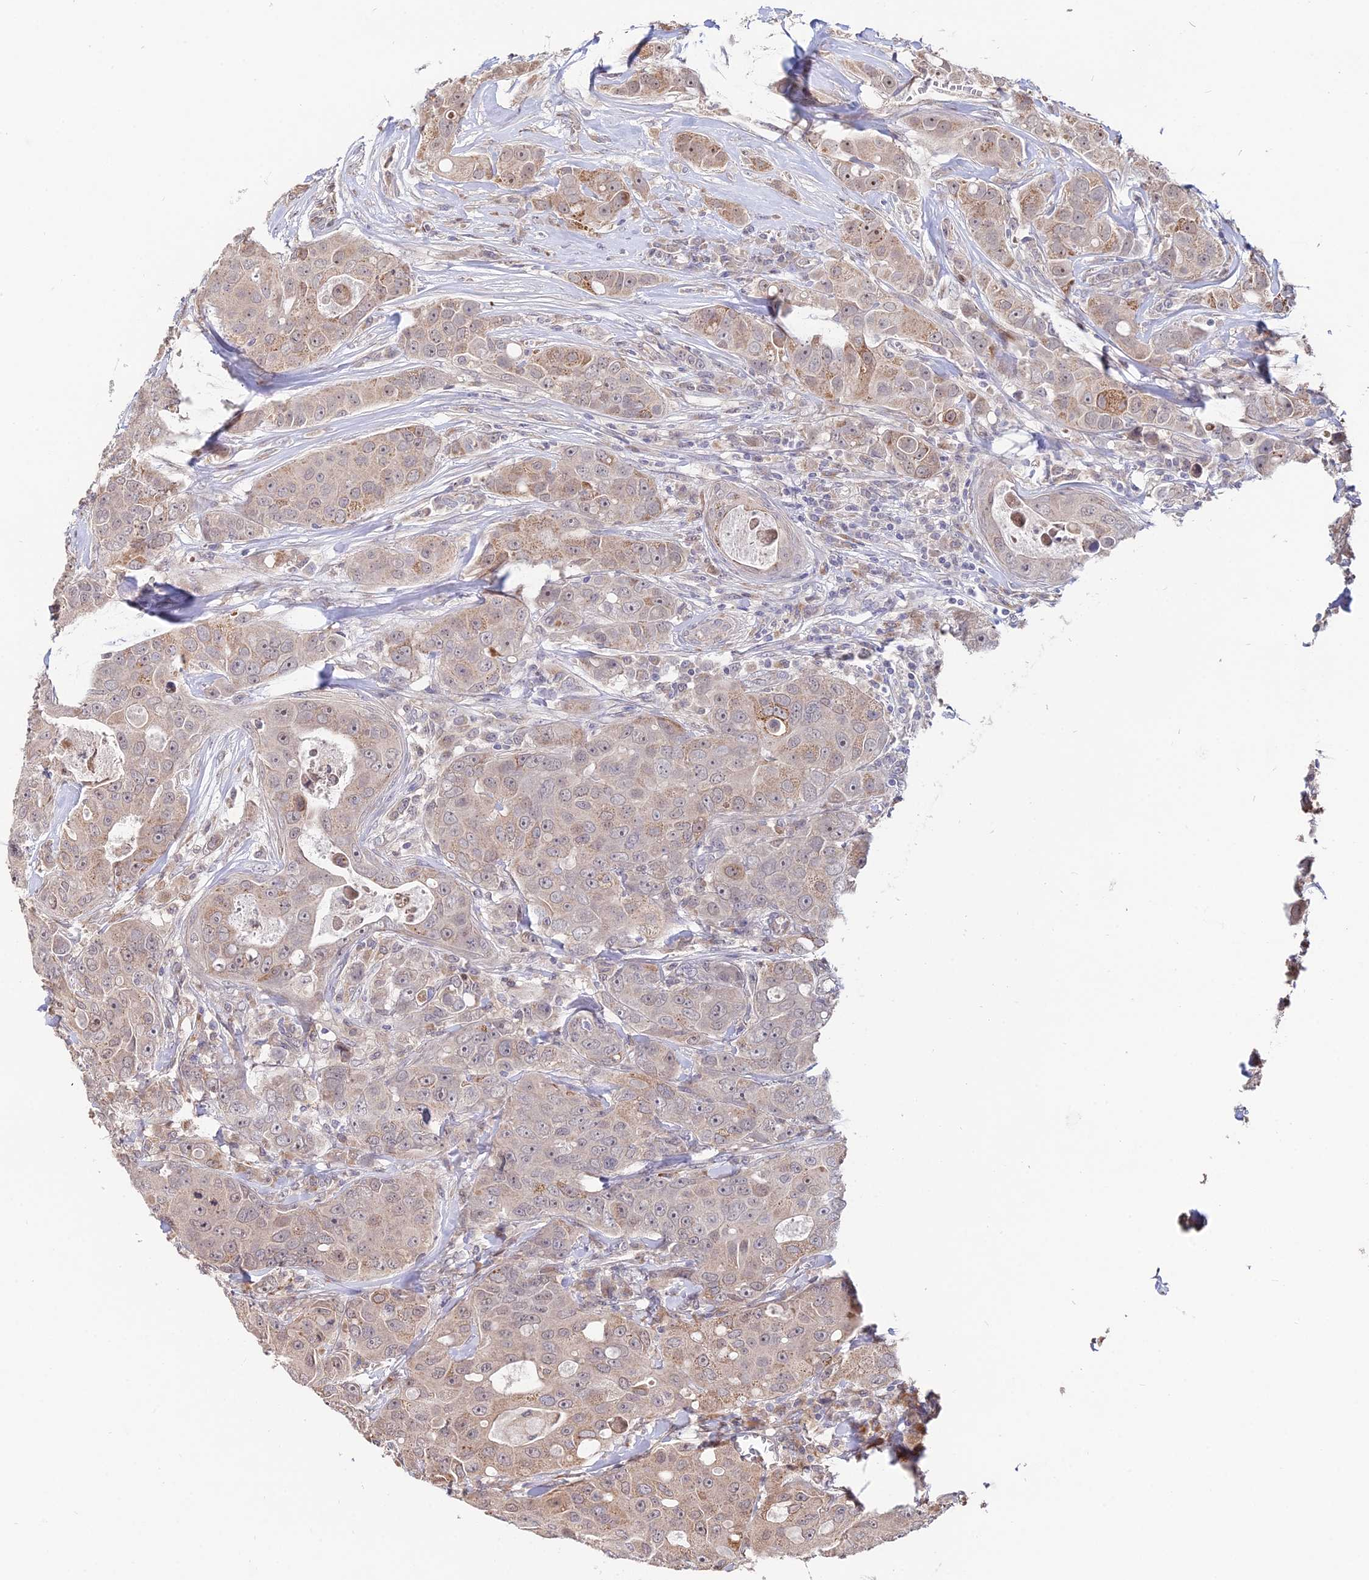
{"staining": {"intensity": "weak", "quantity": "25%-75%", "location": "cytoplasmic/membranous,nuclear"}, "tissue": "breast cancer", "cell_type": "Tumor cells", "image_type": "cancer", "snomed": [{"axis": "morphology", "description": "Duct carcinoma"}, {"axis": "topography", "description": "Breast"}], "caption": "Infiltrating ductal carcinoma (breast) stained for a protein displays weak cytoplasmic/membranous and nuclear positivity in tumor cells. The protein is shown in brown color, while the nuclei are stained blue.", "gene": "ACTR5", "patient": {"sex": "female", "age": 43}}